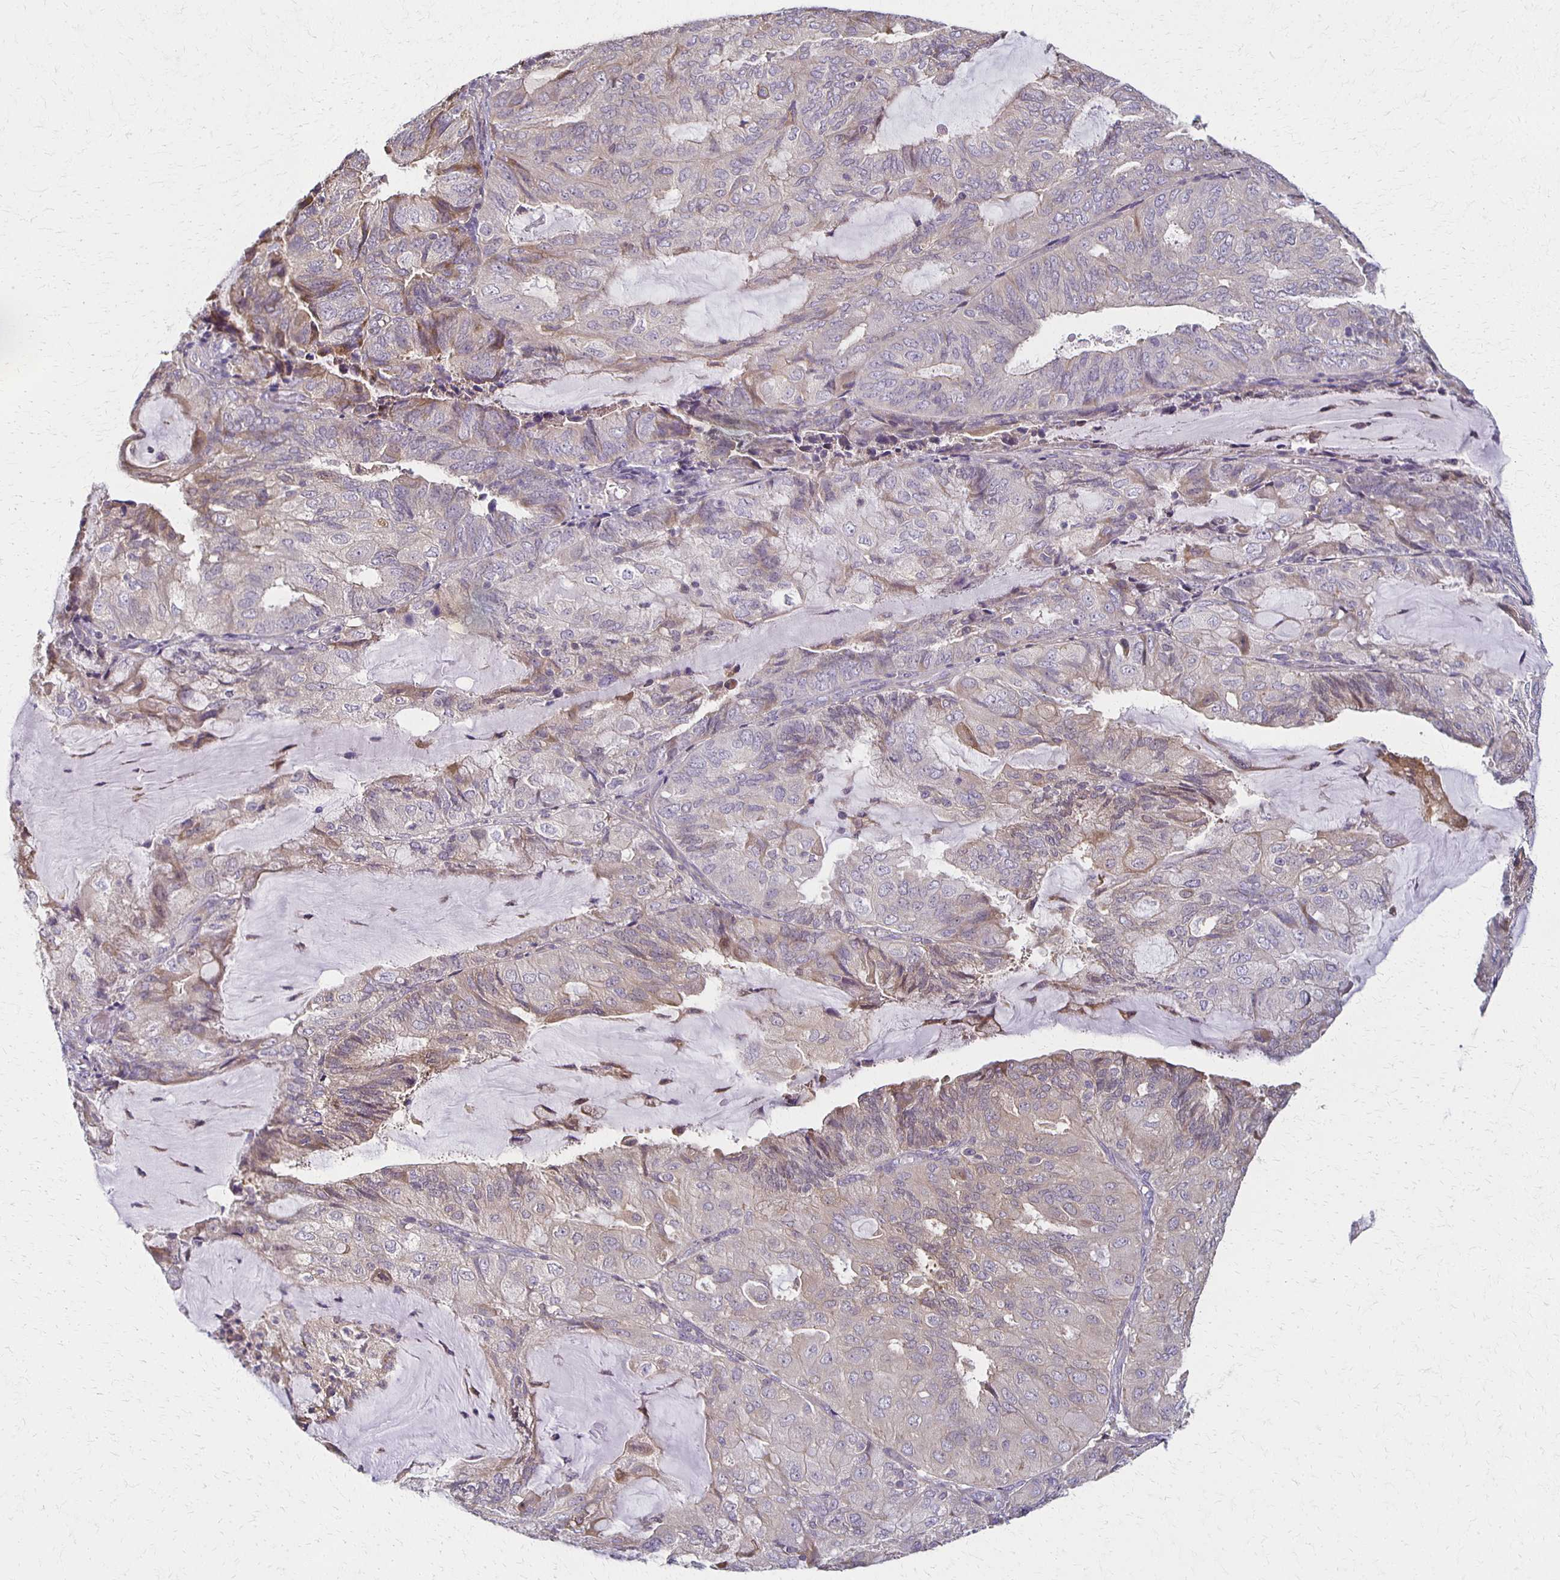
{"staining": {"intensity": "weak", "quantity": ">75%", "location": "cytoplasmic/membranous"}, "tissue": "endometrial cancer", "cell_type": "Tumor cells", "image_type": "cancer", "snomed": [{"axis": "morphology", "description": "Adenocarcinoma, NOS"}, {"axis": "topography", "description": "Endometrium"}], "caption": "Immunohistochemistry (IHC) staining of endometrial cancer, which exhibits low levels of weak cytoplasmic/membranous staining in about >75% of tumor cells indicating weak cytoplasmic/membranous protein expression. The staining was performed using DAB (brown) for protein detection and nuclei were counterstained in hematoxylin (blue).", "gene": "GPX4", "patient": {"sex": "female", "age": 81}}